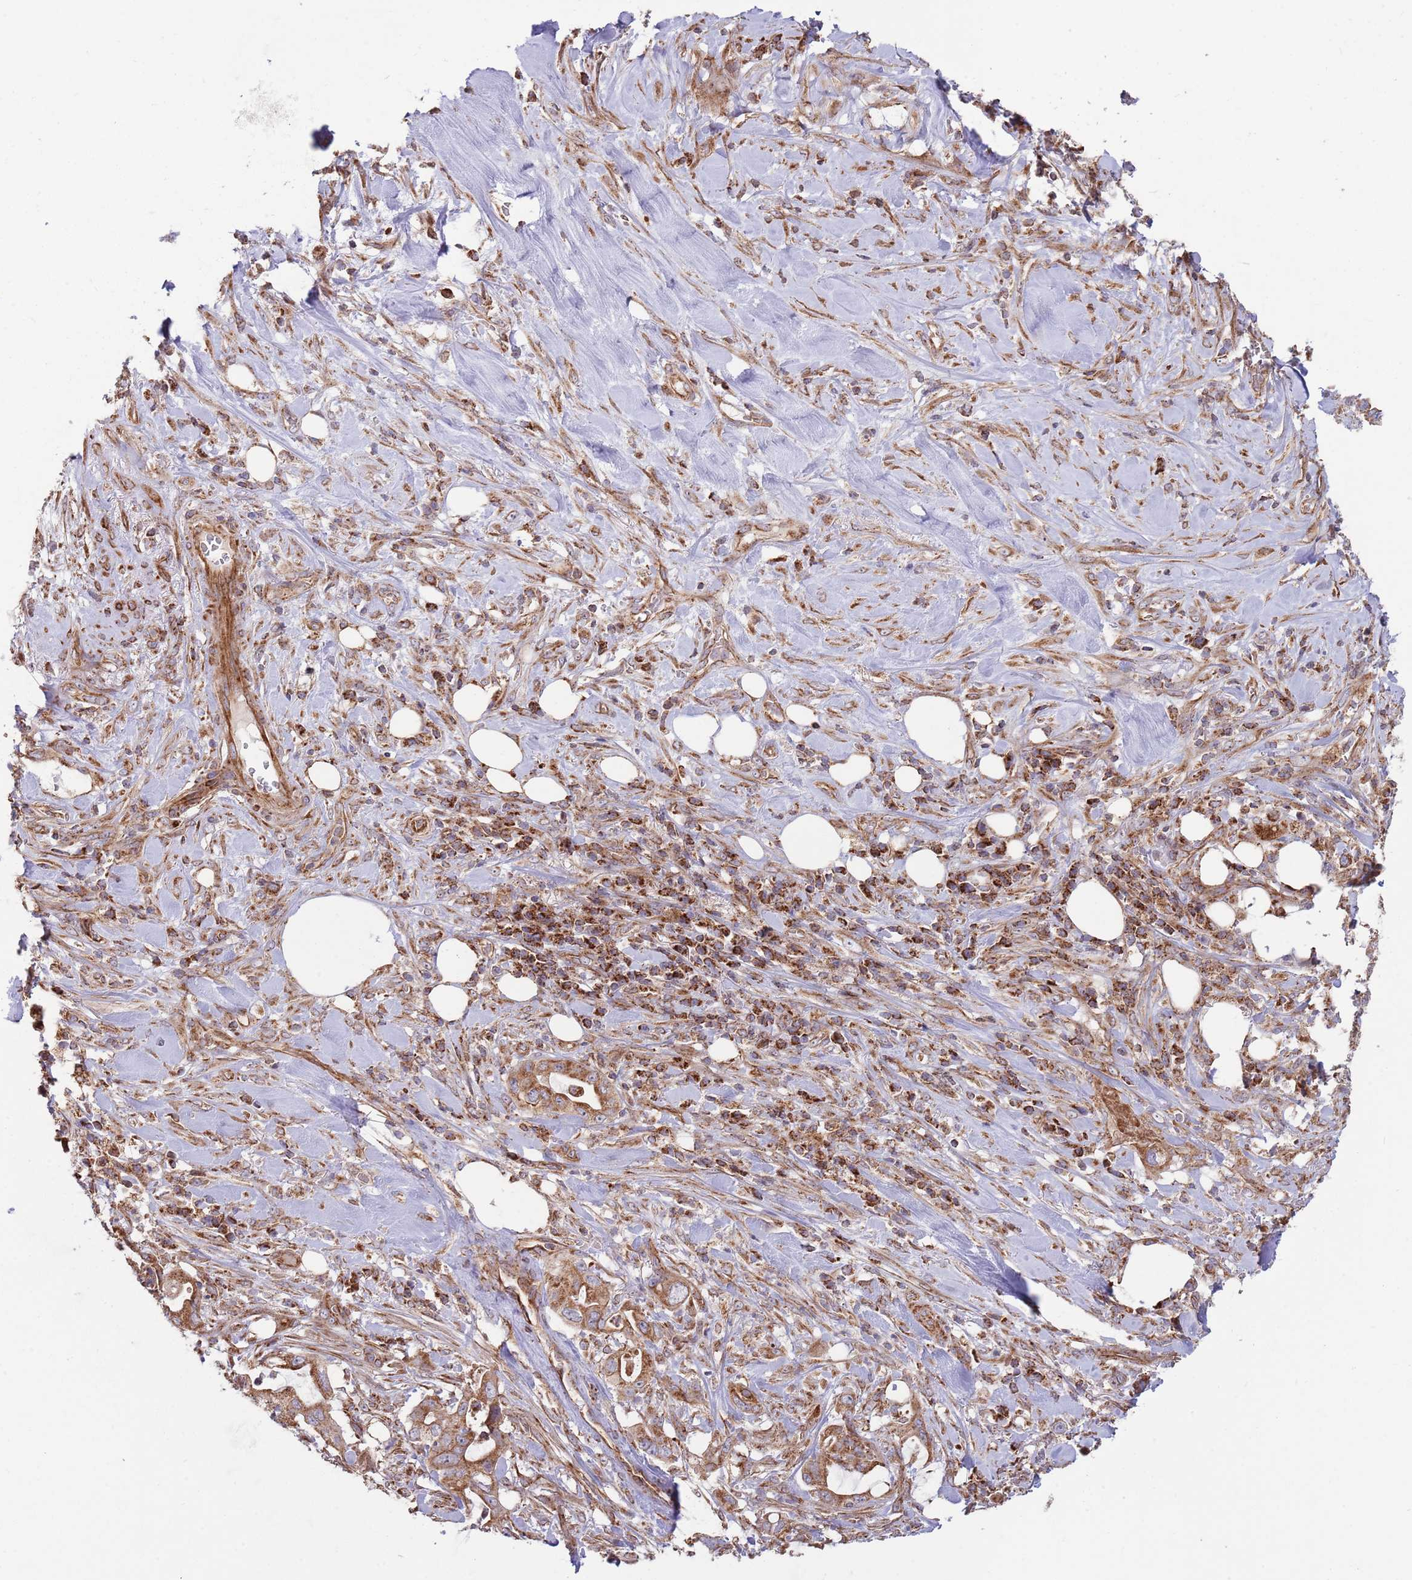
{"staining": {"intensity": "moderate", "quantity": ">75%", "location": "cytoplasmic/membranous"}, "tissue": "pancreatic cancer", "cell_type": "Tumor cells", "image_type": "cancer", "snomed": [{"axis": "morphology", "description": "Adenocarcinoma, NOS"}, {"axis": "topography", "description": "Pancreas"}], "caption": "The immunohistochemical stain shows moderate cytoplasmic/membranous staining in tumor cells of adenocarcinoma (pancreatic) tissue.", "gene": "ATP5PD", "patient": {"sex": "female", "age": 61}}